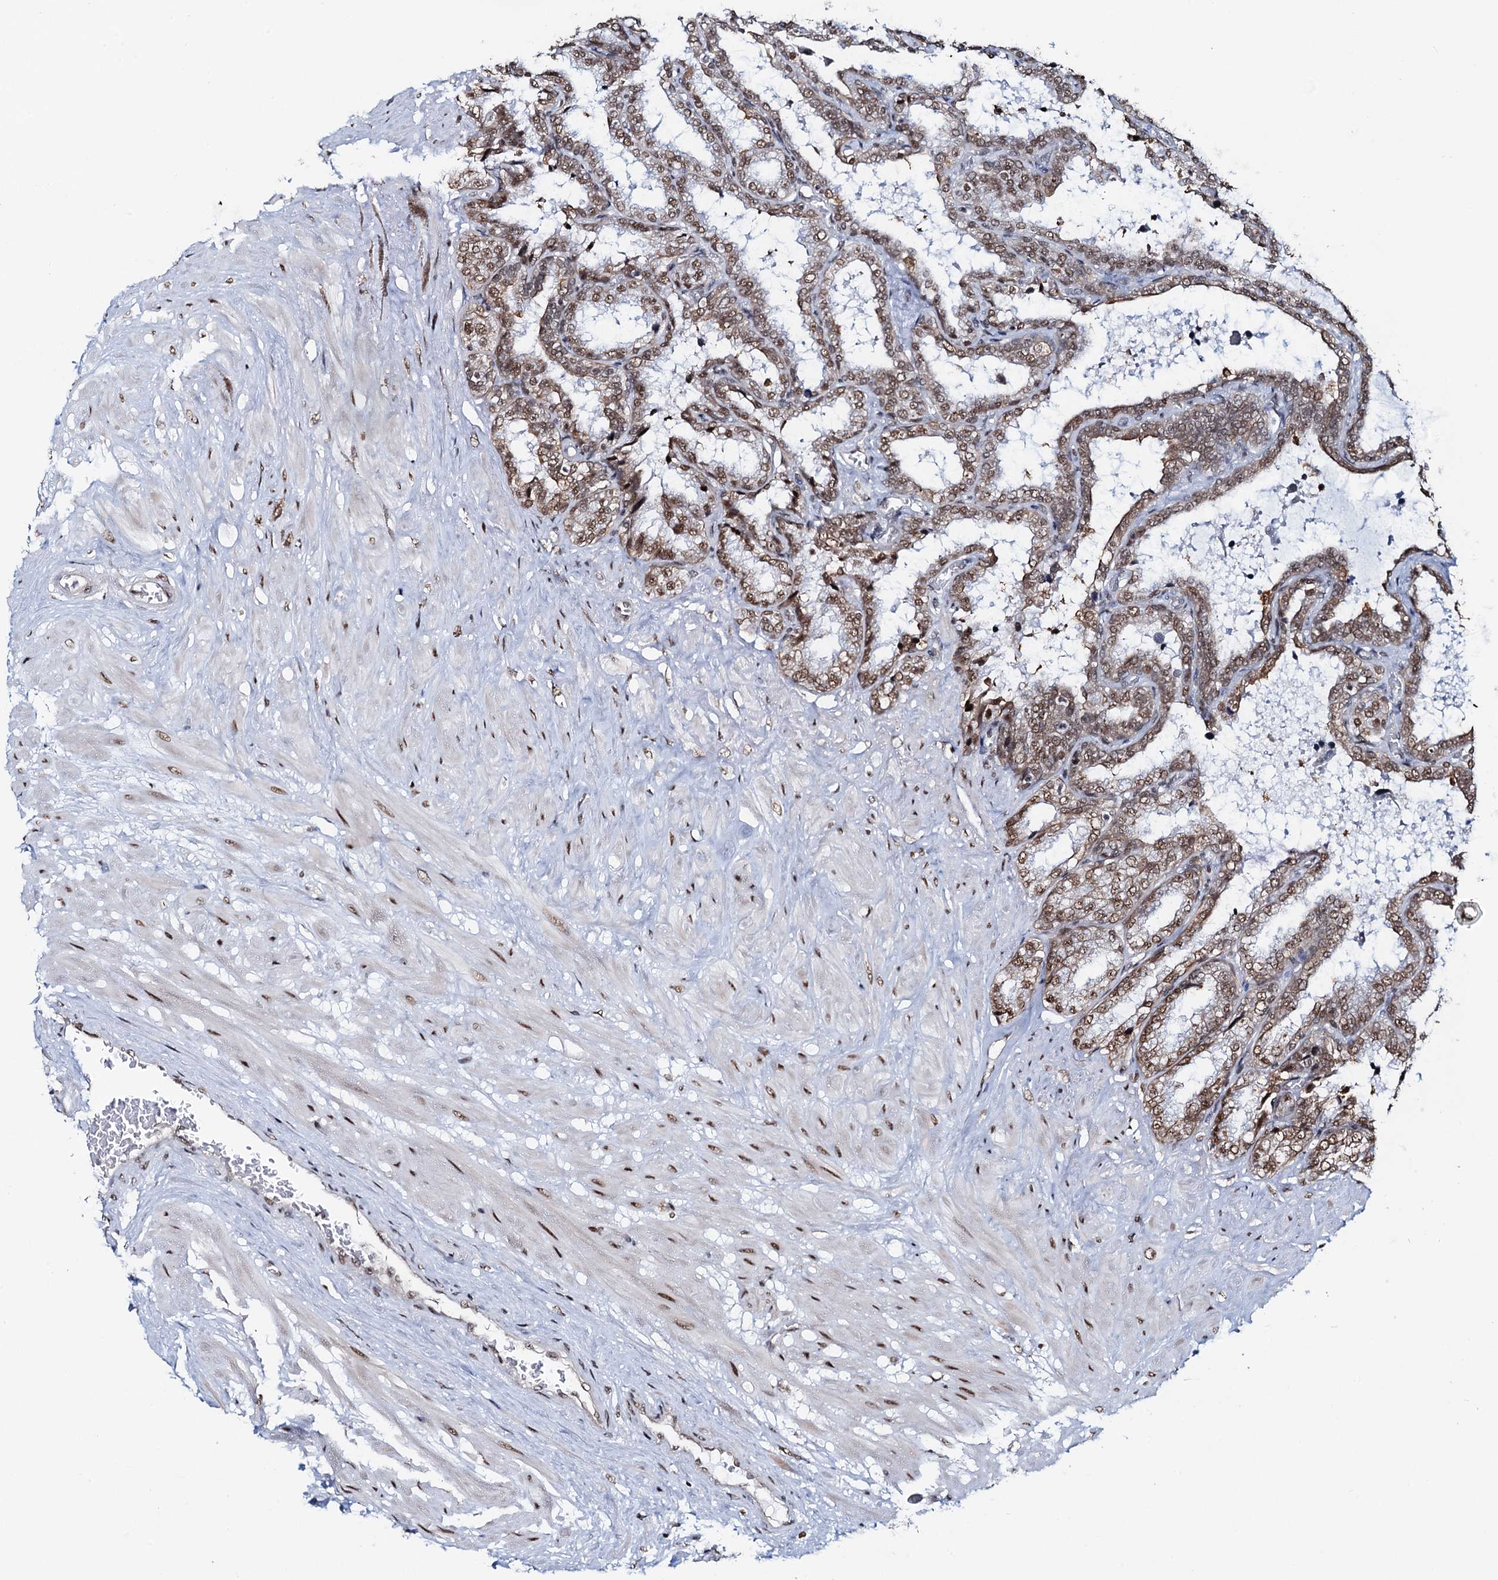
{"staining": {"intensity": "moderate", "quantity": ">75%", "location": "nuclear"}, "tissue": "seminal vesicle", "cell_type": "Glandular cells", "image_type": "normal", "snomed": [{"axis": "morphology", "description": "Normal tissue, NOS"}, {"axis": "topography", "description": "Seminal veicle"}], "caption": "Moderate nuclear staining is identified in approximately >75% of glandular cells in normal seminal vesicle. The protein is stained brown, and the nuclei are stained in blue (DAB IHC with brightfield microscopy, high magnification).", "gene": "ZNF609", "patient": {"sex": "male", "age": 46}}